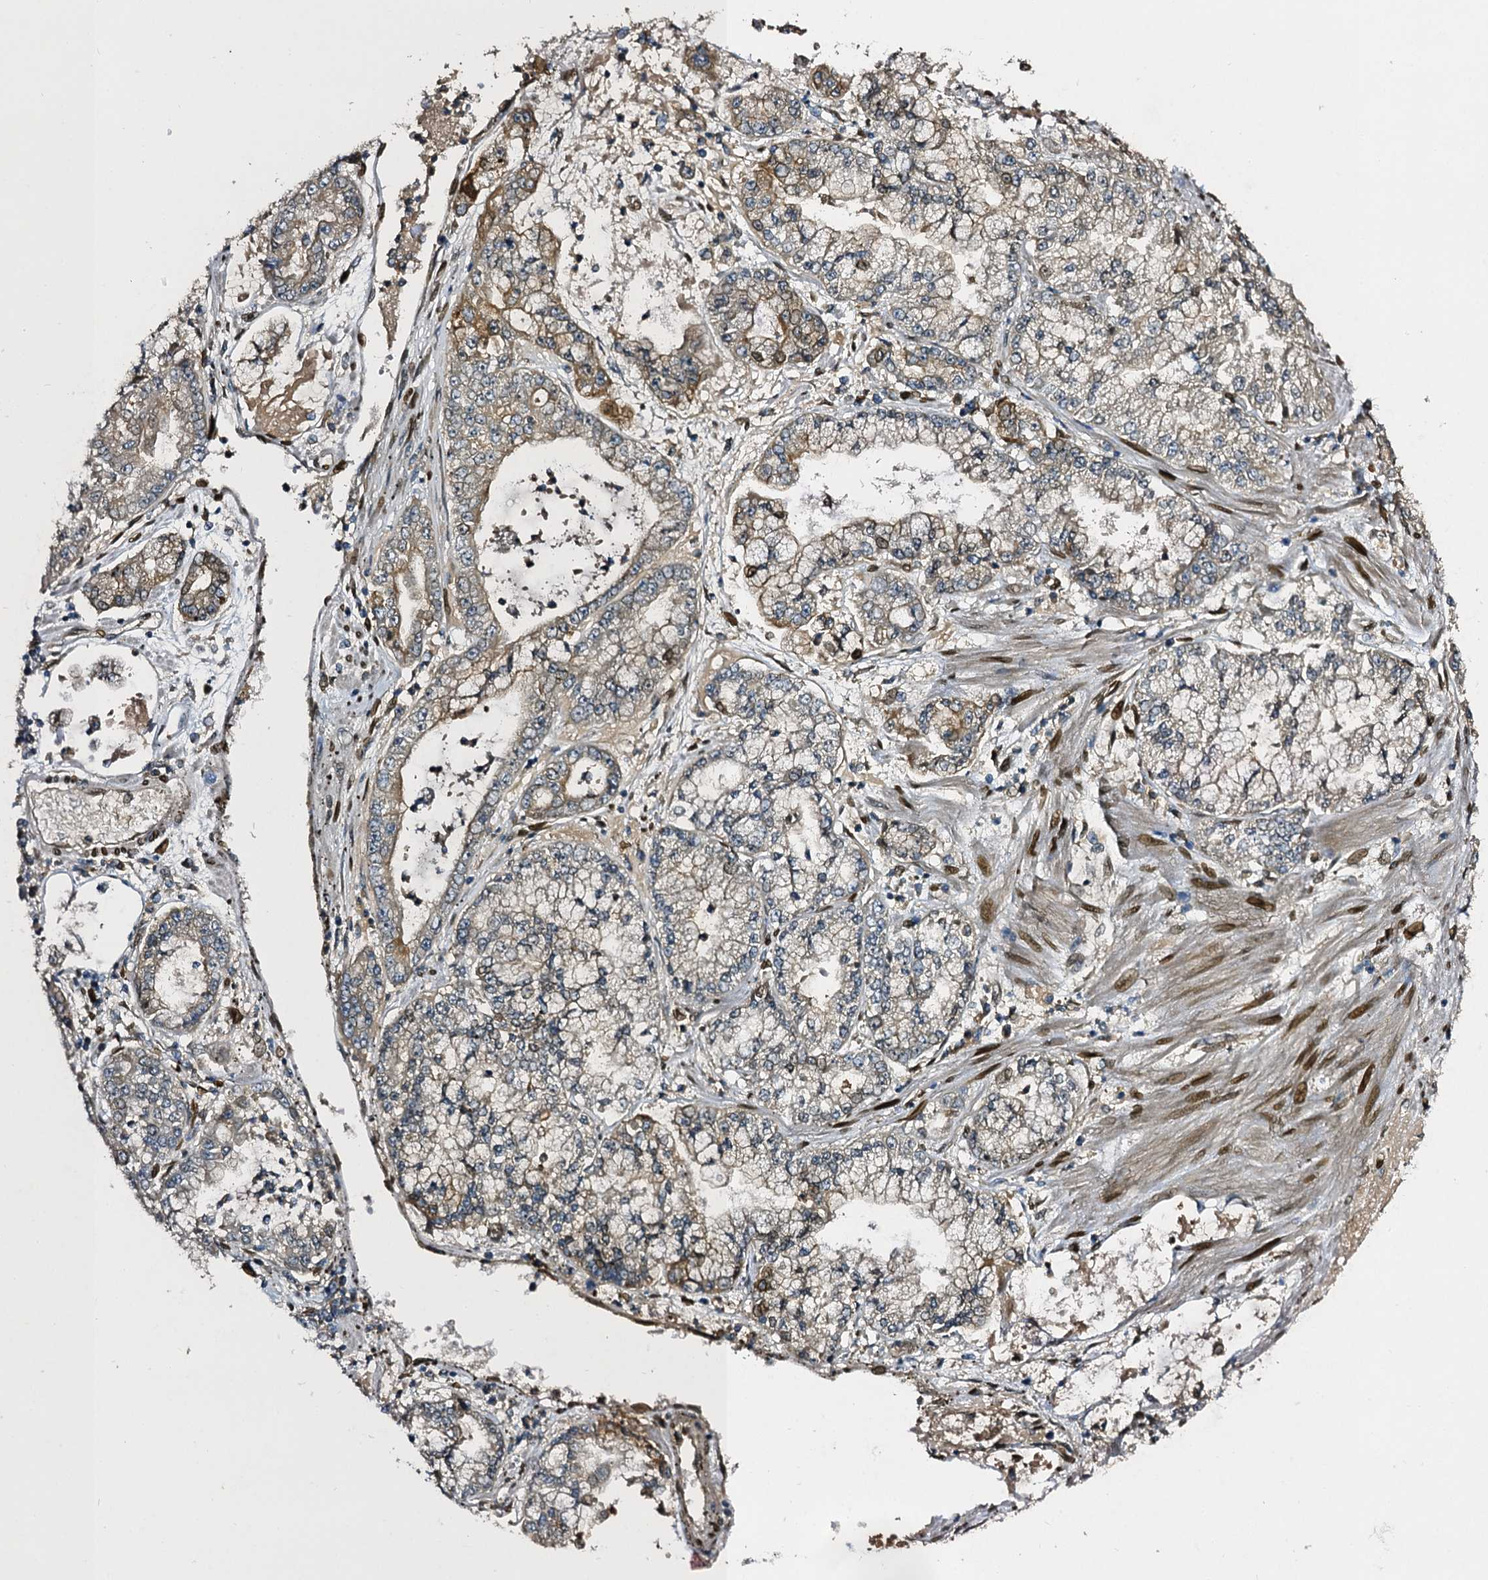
{"staining": {"intensity": "moderate", "quantity": "<25%", "location": "cytoplasmic/membranous"}, "tissue": "stomach cancer", "cell_type": "Tumor cells", "image_type": "cancer", "snomed": [{"axis": "morphology", "description": "Adenocarcinoma, NOS"}, {"axis": "topography", "description": "Stomach"}], "caption": "The histopathology image shows staining of stomach adenocarcinoma, revealing moderate cytoplasmic/membranous protein expression (brown color) within tumor cells.", "gene": "SLC11A2", "patient": {"sex": "male", "age": 76}}